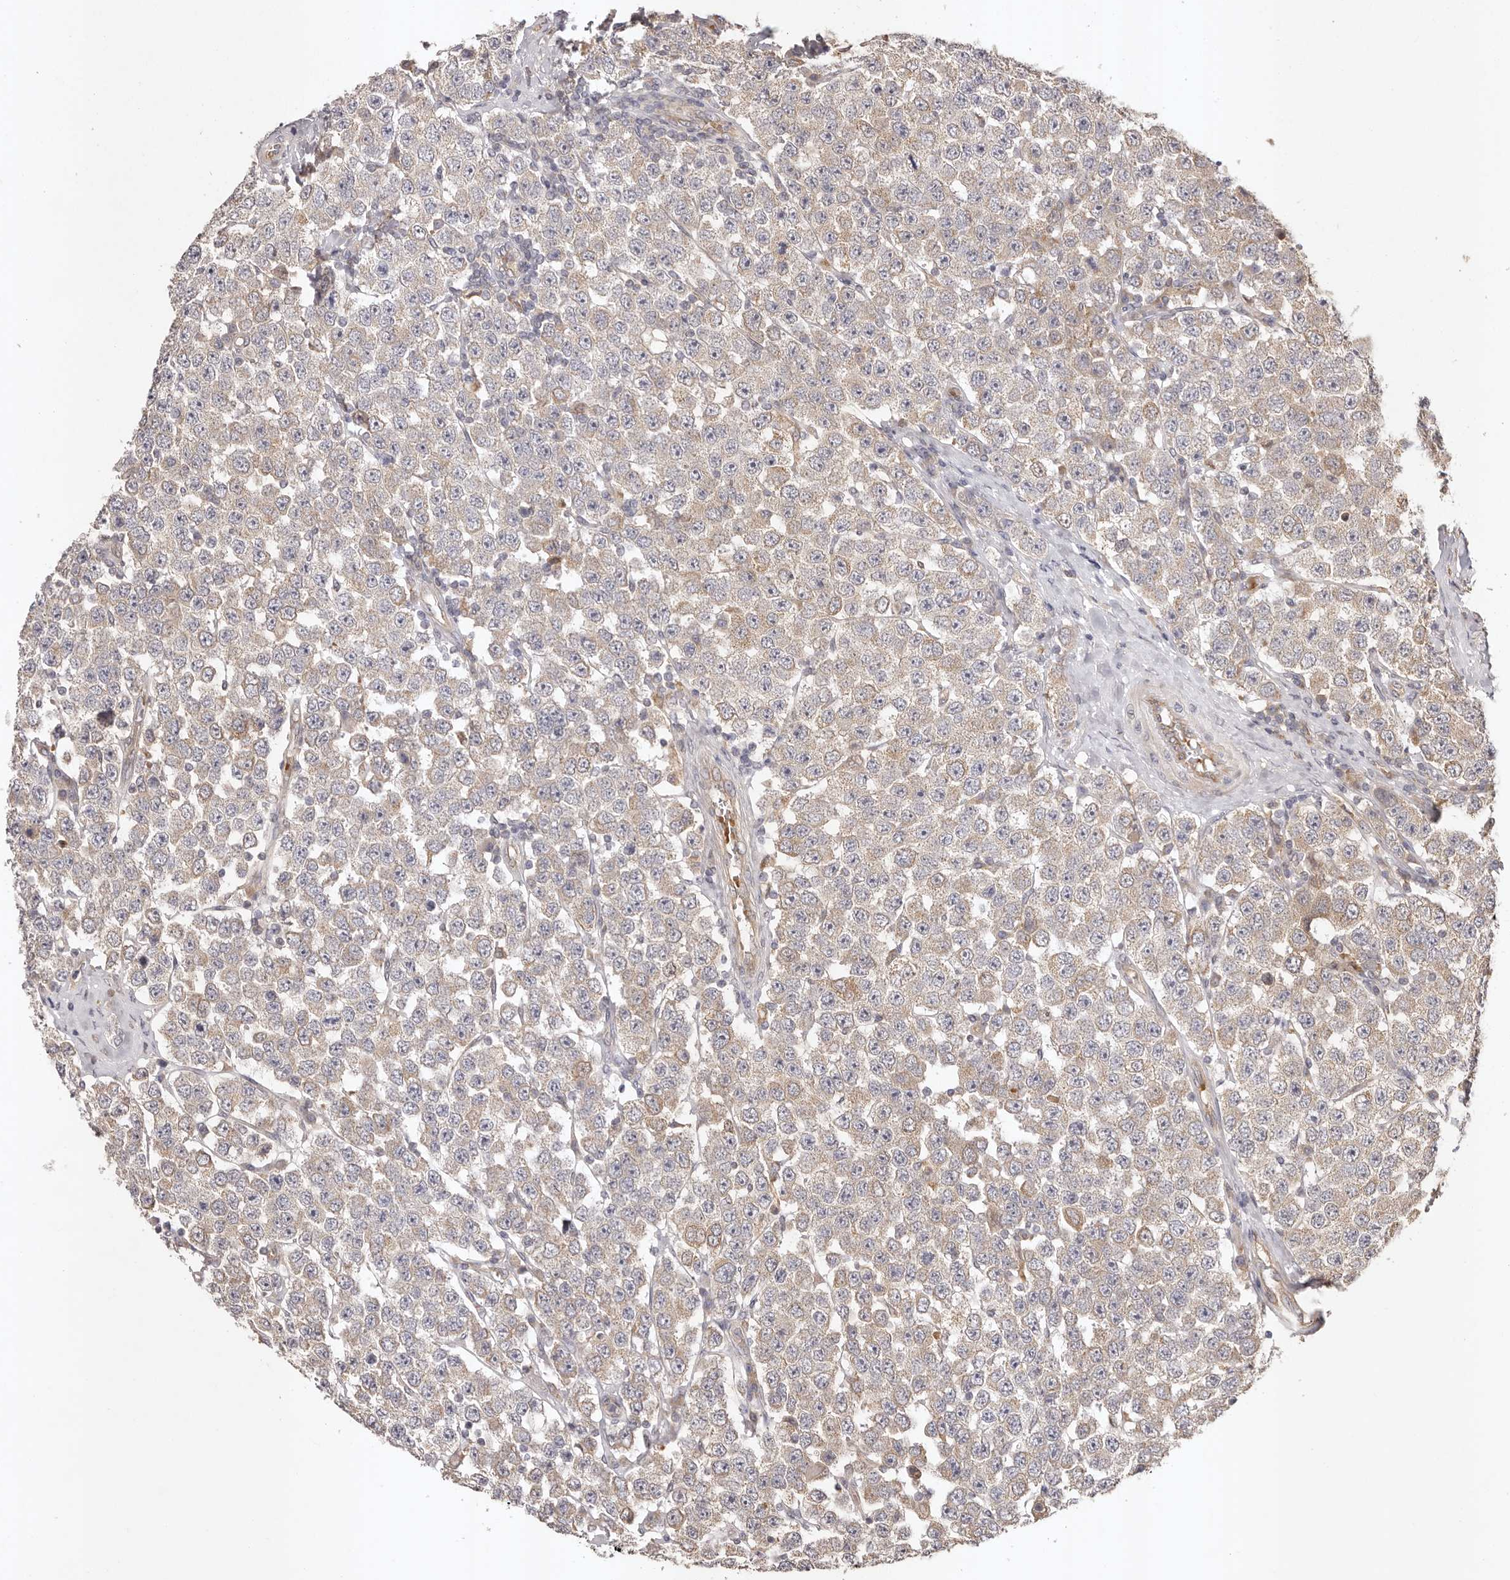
{"staining": {"intensity": "weak", "quantity": "25%-75%", "location": "cytoplasmic/membranous"}, "tissue": "testis cancer", "cell_type": "Tumor cells", "image_type": "cancer", "snomed": [{"axis": "morphology", "description": "Seminoma, NOS"}, {"axis": "topography", "description": "Testis"}], "caption": "Weak cytoplasmic/membranous positivity for a protein is identified in approximately 25%-75% of tumor cells of testis seminoma using immunohistochemistry (IHC).", "gene": "UBR2", "patient": {"sex": "male", "age": 28}}